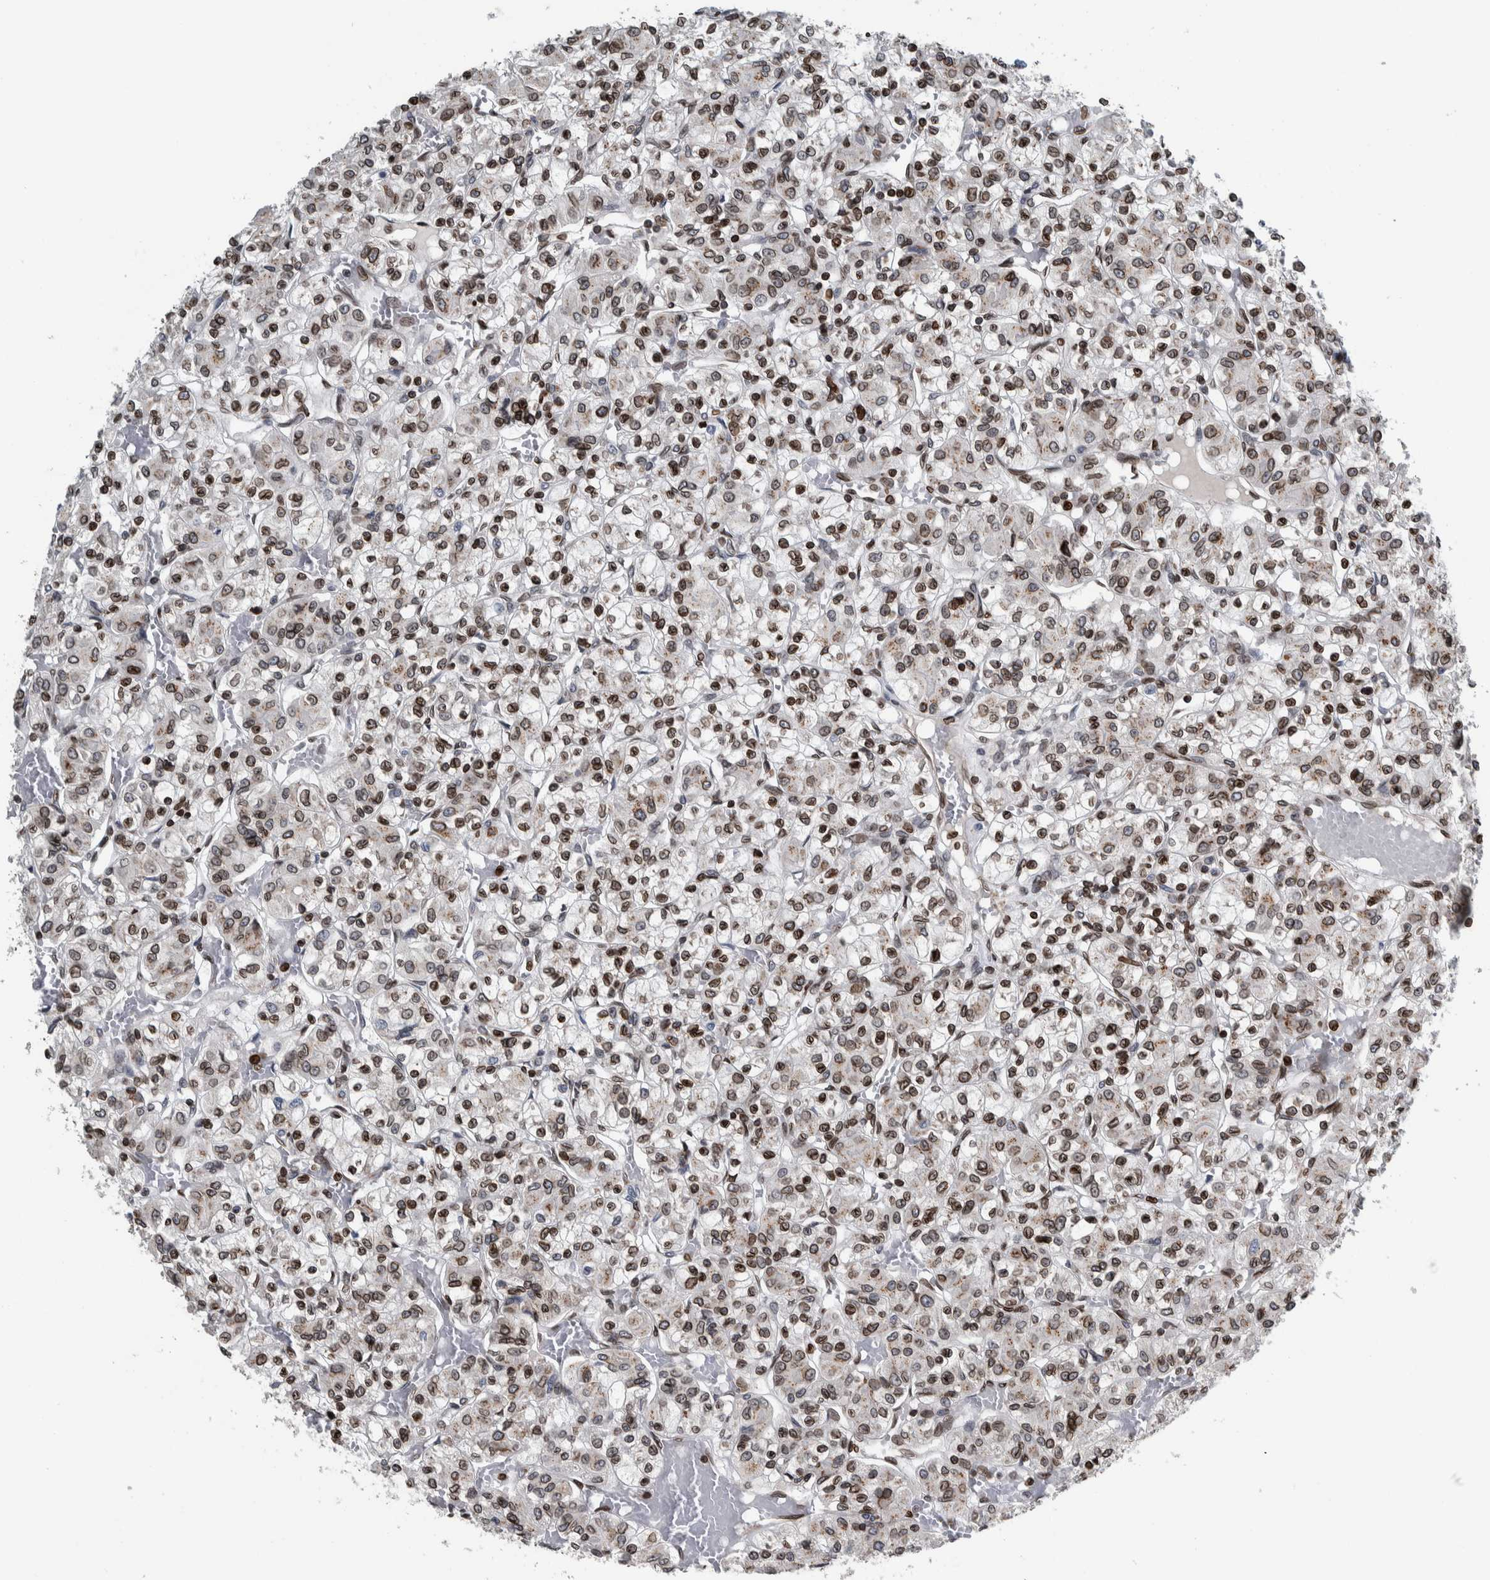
{"staining": {"intensity": "weak", "quantity": "25%-75%", "location": "cytoplasmic/membranous,nuclear"}, "tissue": "renal cancer", "cell_type": "Tumor cells", "image_type": "cancer", "snomed": [{"axis": "morphology", "description": "Adenocarcinoma, NOS"}, {"axis": "topography", "description": "Kidney"}], "caption": "Immunohistochemistry (IHC) (DAB (3,3'-diaminobenzidine)) staining of human renal cancer (adenocarcinoma) displays weak cytoplasmic/membranous and nuclear protein staining in approximately 25%-75% of tumor cells.", "gene": "FAM135B", "patient": {"sex": "female", "age": 59}}